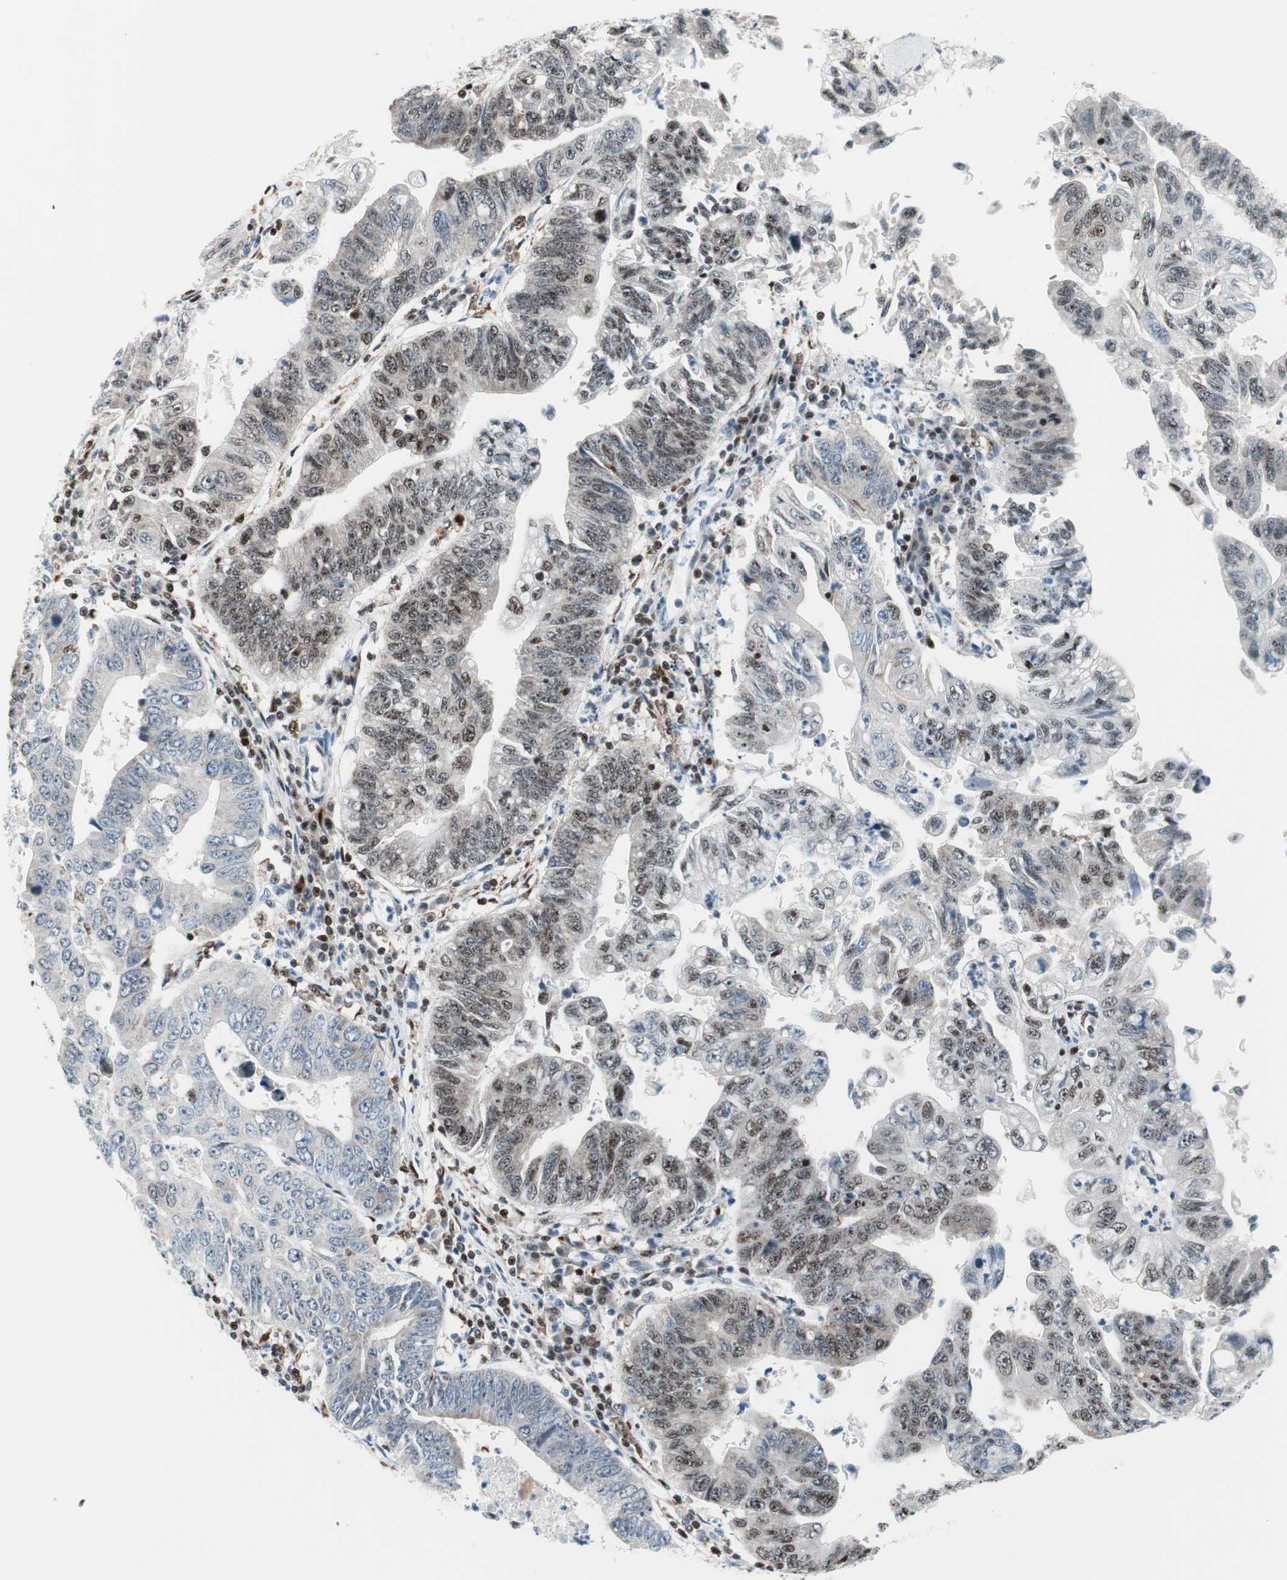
{"staining": {"intensity": "weak", "quantity": "25%-75%", "location": "nuclear"}, "tissue": "stomach cancer", "cell_type": "Tumor cells", "image_type": "cancer", "snomed": [{"axis": "morphology", "description": "Adenocarcinoma, NOS"}, {"axis": "topography", "description": "Stomach"}], "caption": "Immunohistochemical staining of adenocarcinoma (stomach) demonstrates weak nuclear protein staining in about 25%-75% of tumor cells.", "gene": "RGS10", "patient": {"sex": "male", "age": 59}}